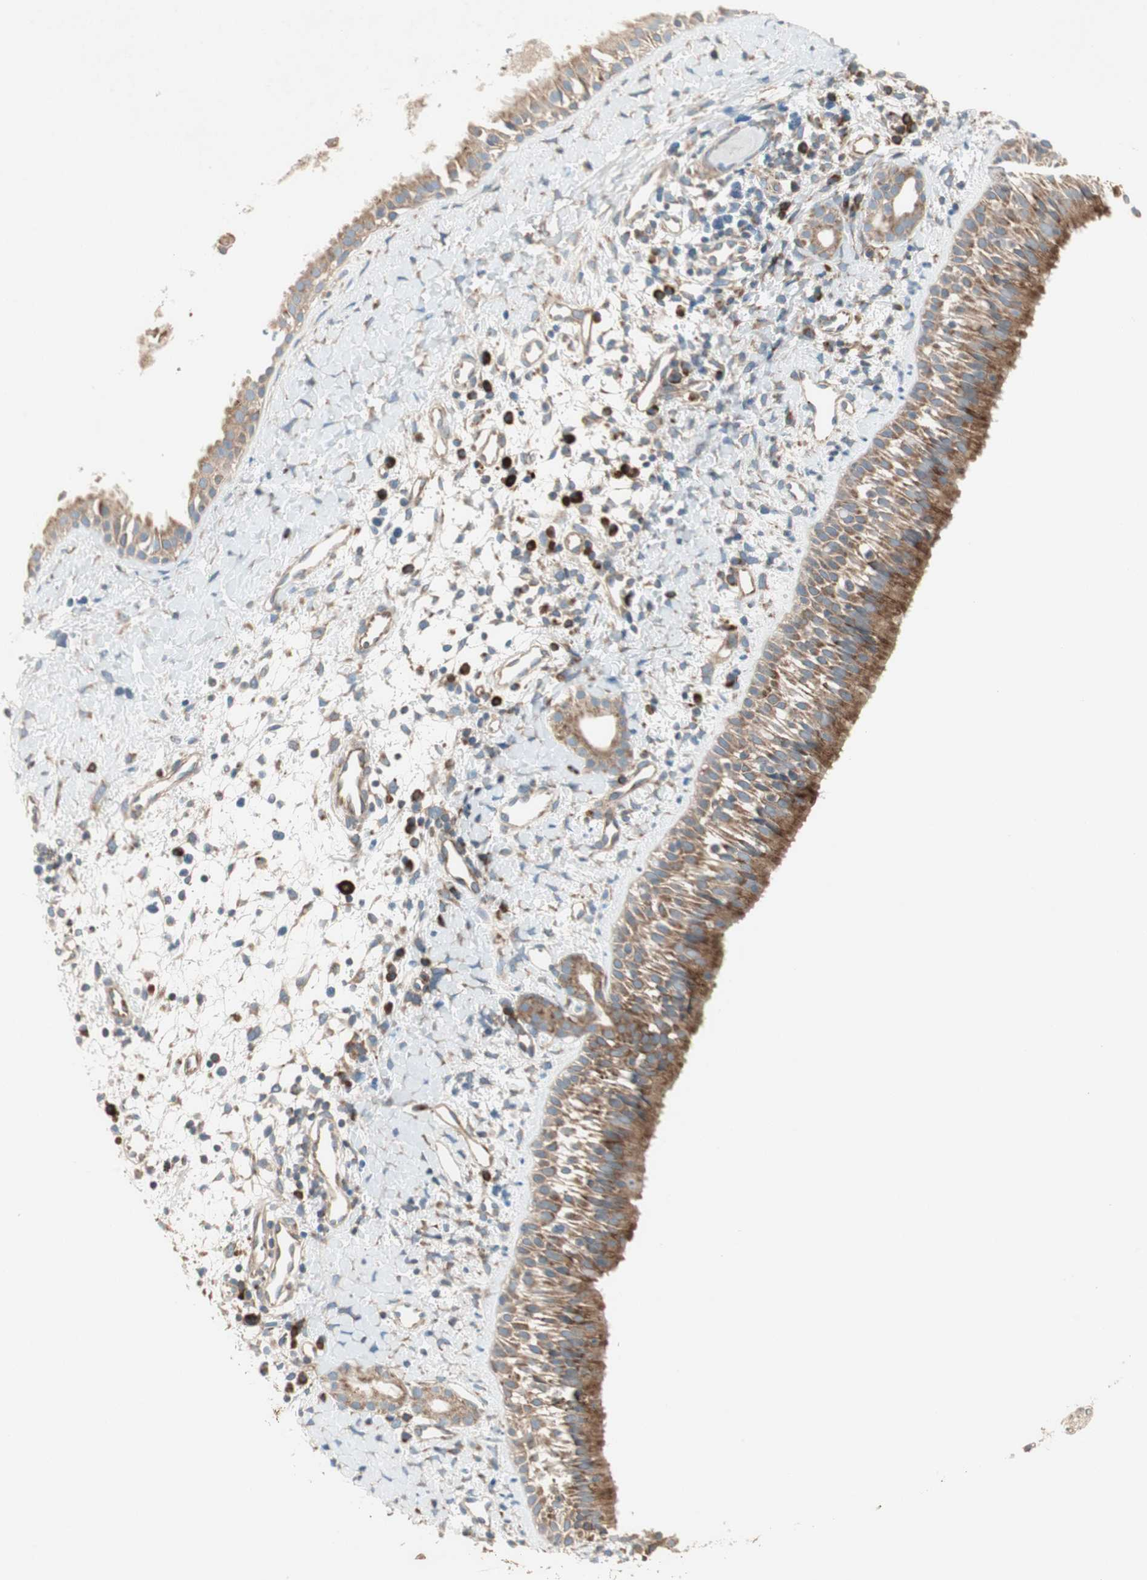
{"staining": {"intensity": "strong", "quantity": ">75%", "location": "cytoplasmic/membranous"}, "tissue": "nasopharynx", "cell_type": "Respiratory epithelial cells", "image_type": "normal", "snomed": [{"axis": "morphology", "description": "Normal tissue, NOS"}, {"axis": "topography", "description": "Nasopharynx"}], "caption": "This image displays IHC staining of benign nasopharynx, with high strong cytoplasmic/membranous positivity in approximately >75% of respiratory epithelial cells.", "gene": "RPL23", "patient": {"sex": "male", "age": 22}}